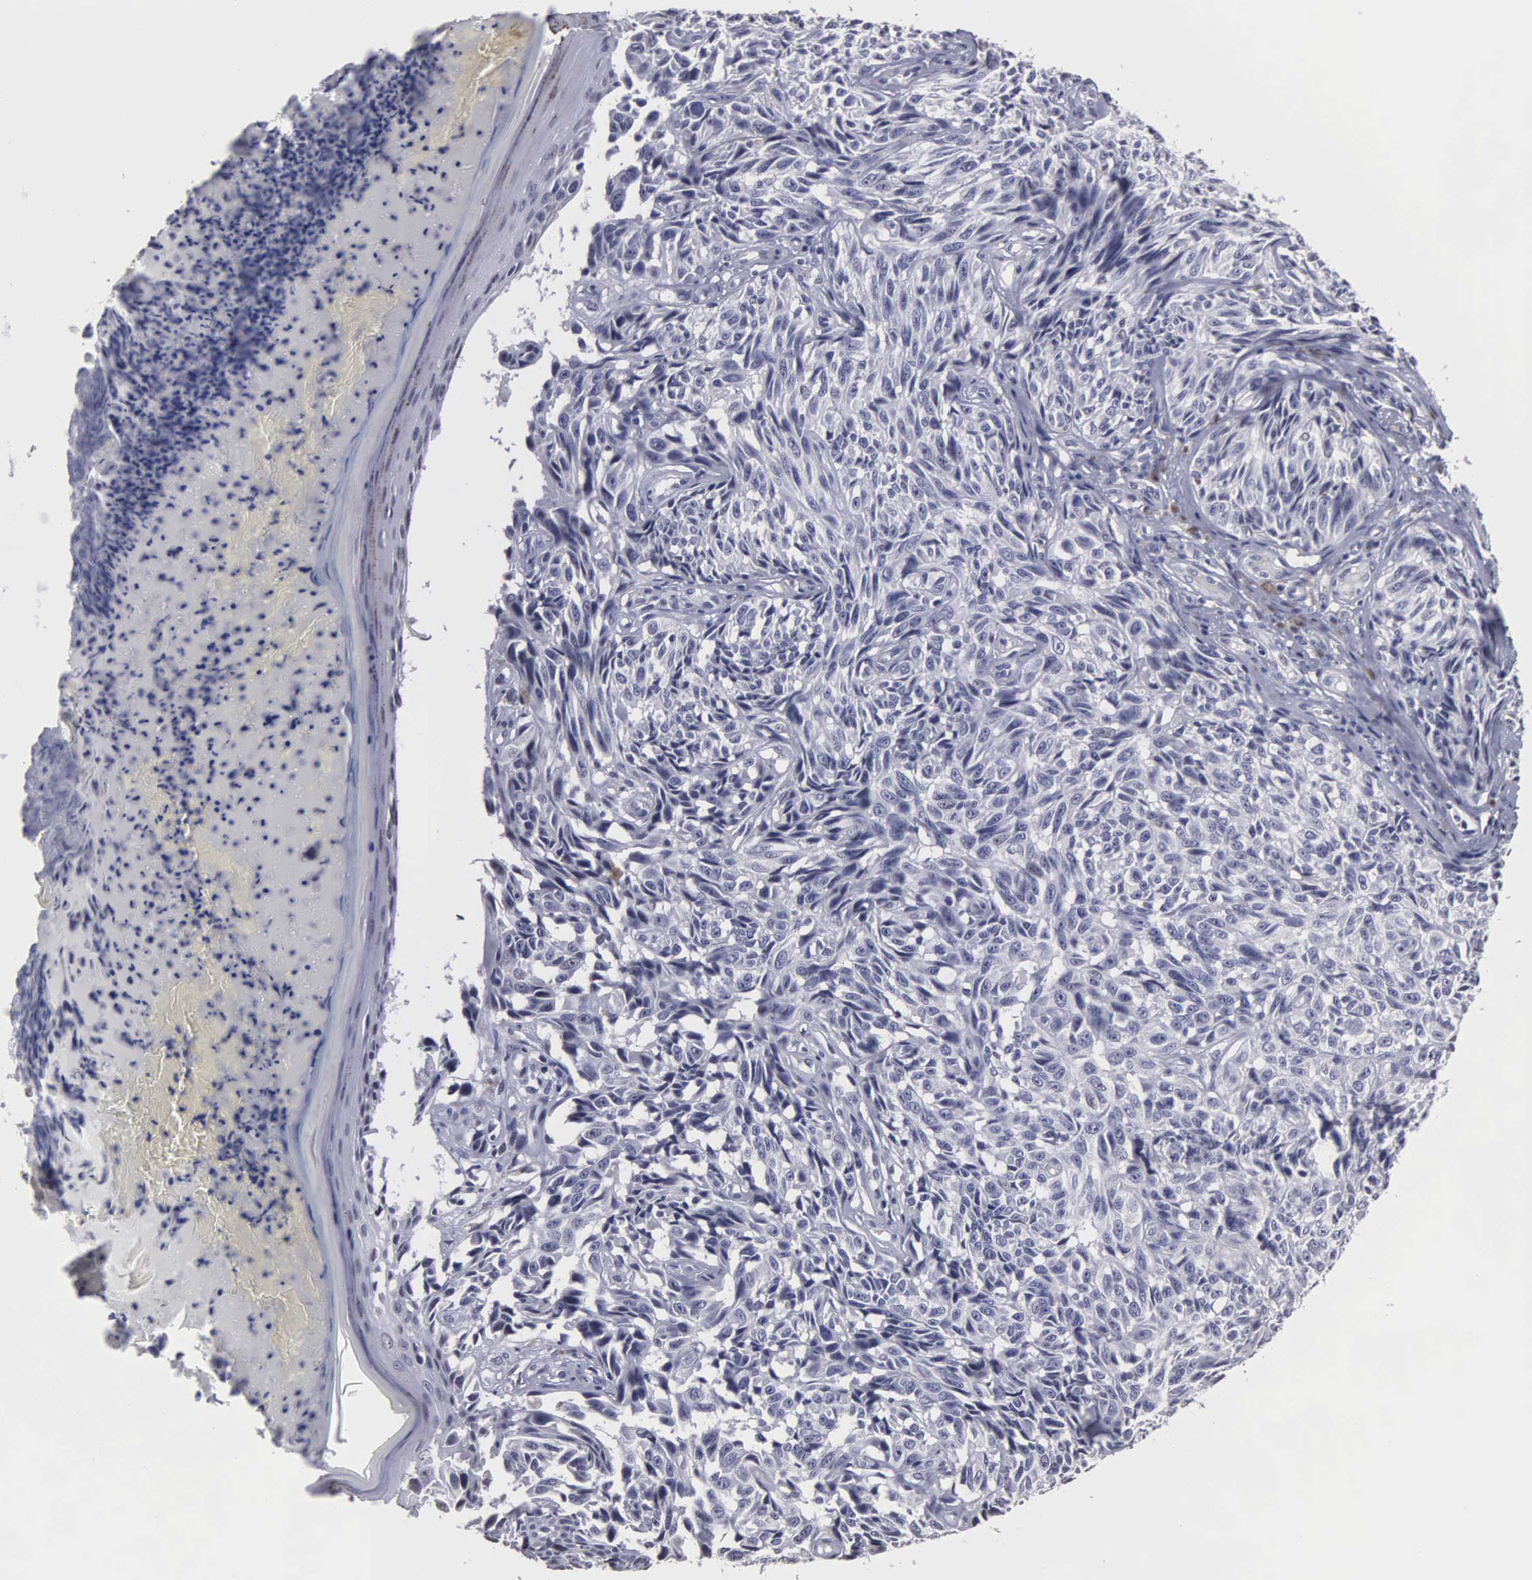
{"staining": {"intensity": "negative", "quantity": "none", "location": "none"}, "tissue": "melanoma", "cell_type": "Tumor cells", "image_type": "cancer", "snomed": [{"axis": "morphology", "description": "Malignant melanoma, NOS"}, {"axis": "topography", "description": "Skin"}], "caption": "This is an immunohistochemistry photomicrograph of melanoma. There is no staining in tumor cells.", "gene": "UPB1", "patient": {"sex": "male", "age": 67}}